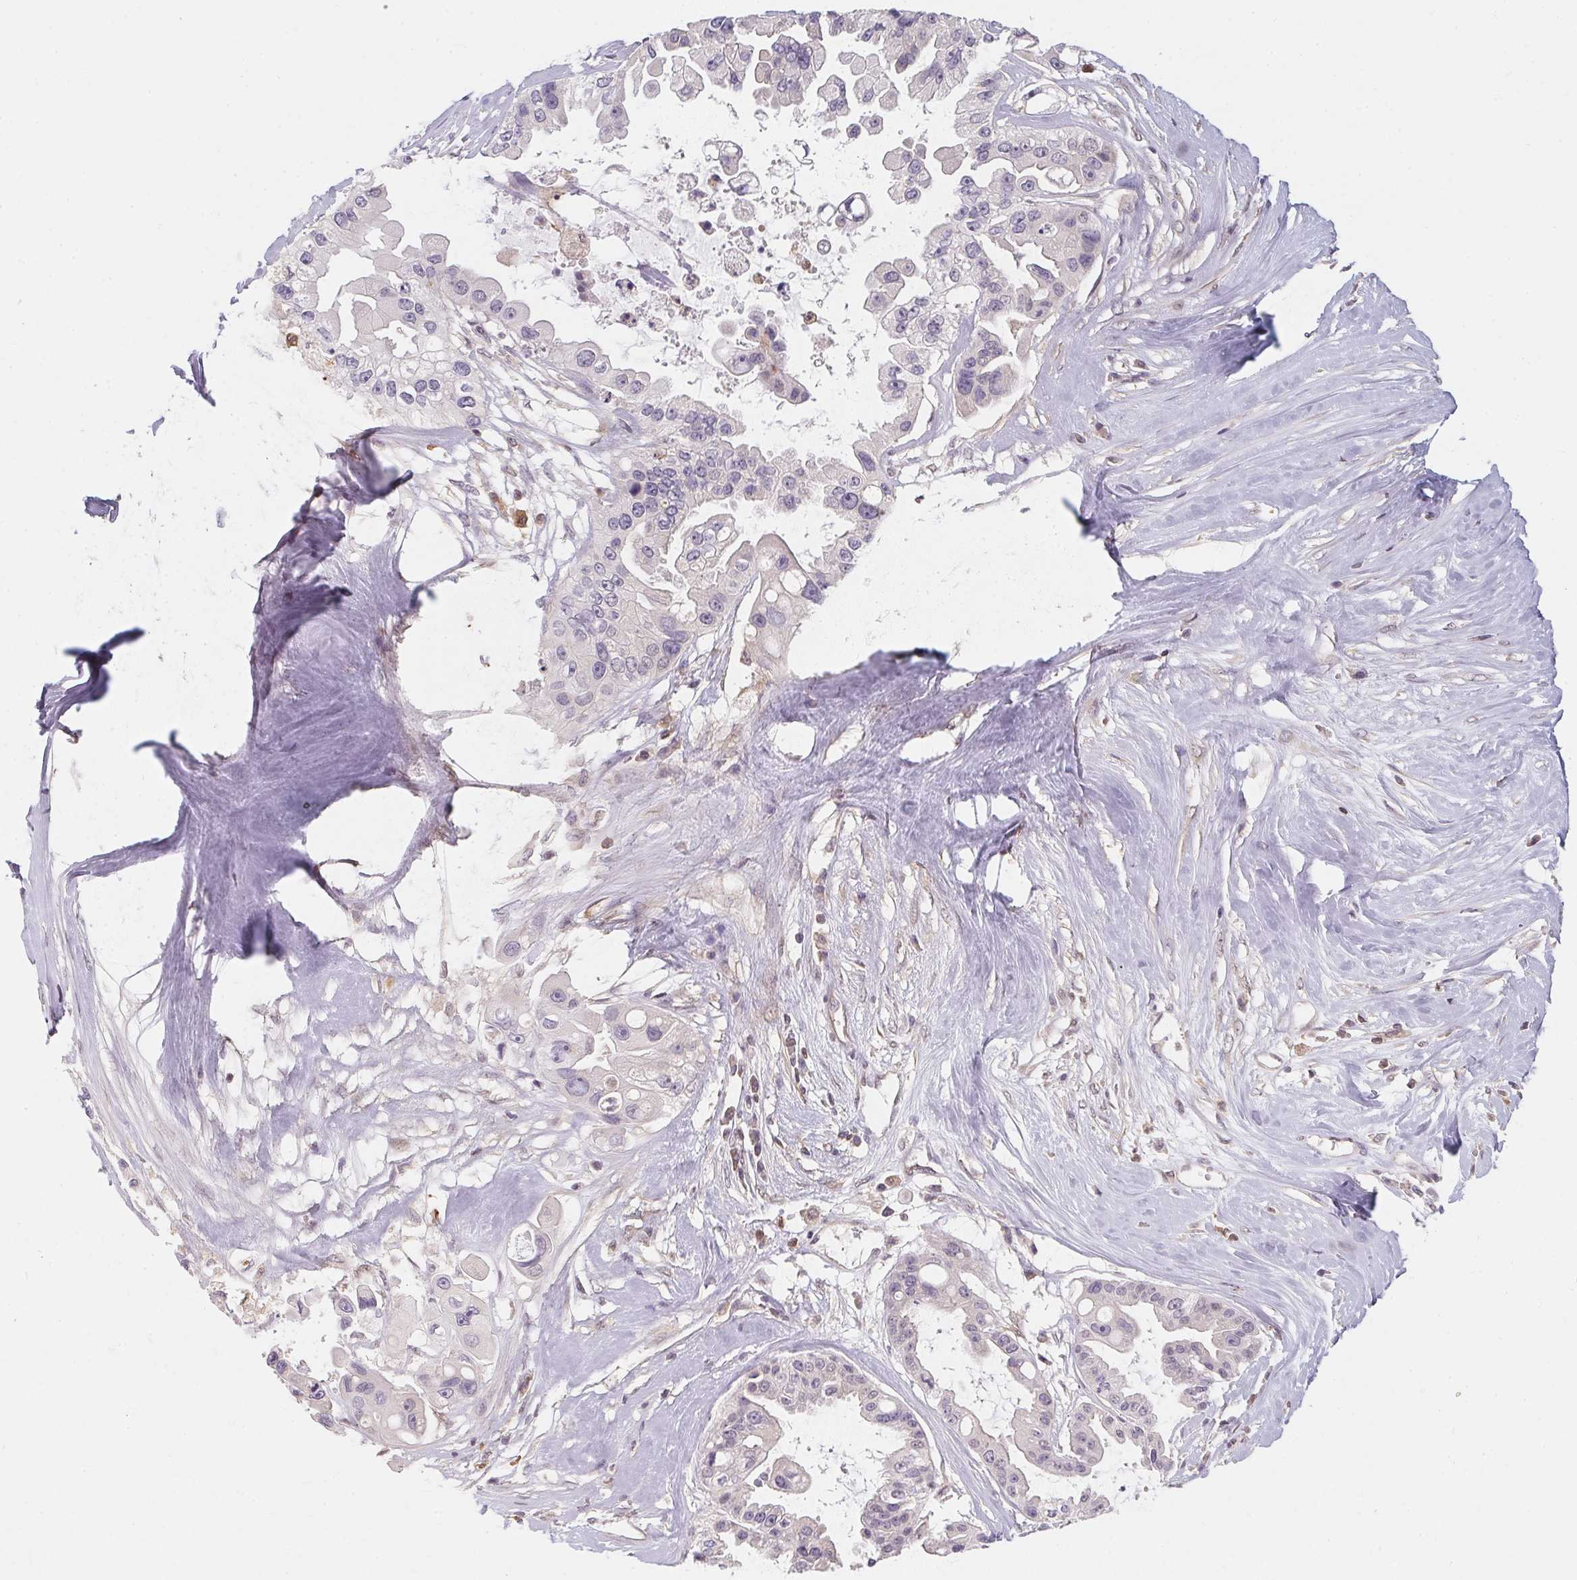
{"staining": {"intensity": "weak", "quantity": "<25%", "location": "nuclear"}, "tissue": "ovarian cancer", "cell_type": "Tumor cells", "image_type": "cancer", "snomed": [{"axis": "morphology", "description": "Cystadenocarcinoma, serous, NOS"}, {"axis": "topography", "description": "Ovary"}], "caption": "Ovarian cancer was stained to show a protein in brown. There is no significant positivity in tumor cells.", "gene": "ANKRD13A", "patient": {"sex": "female", "age": 56}}